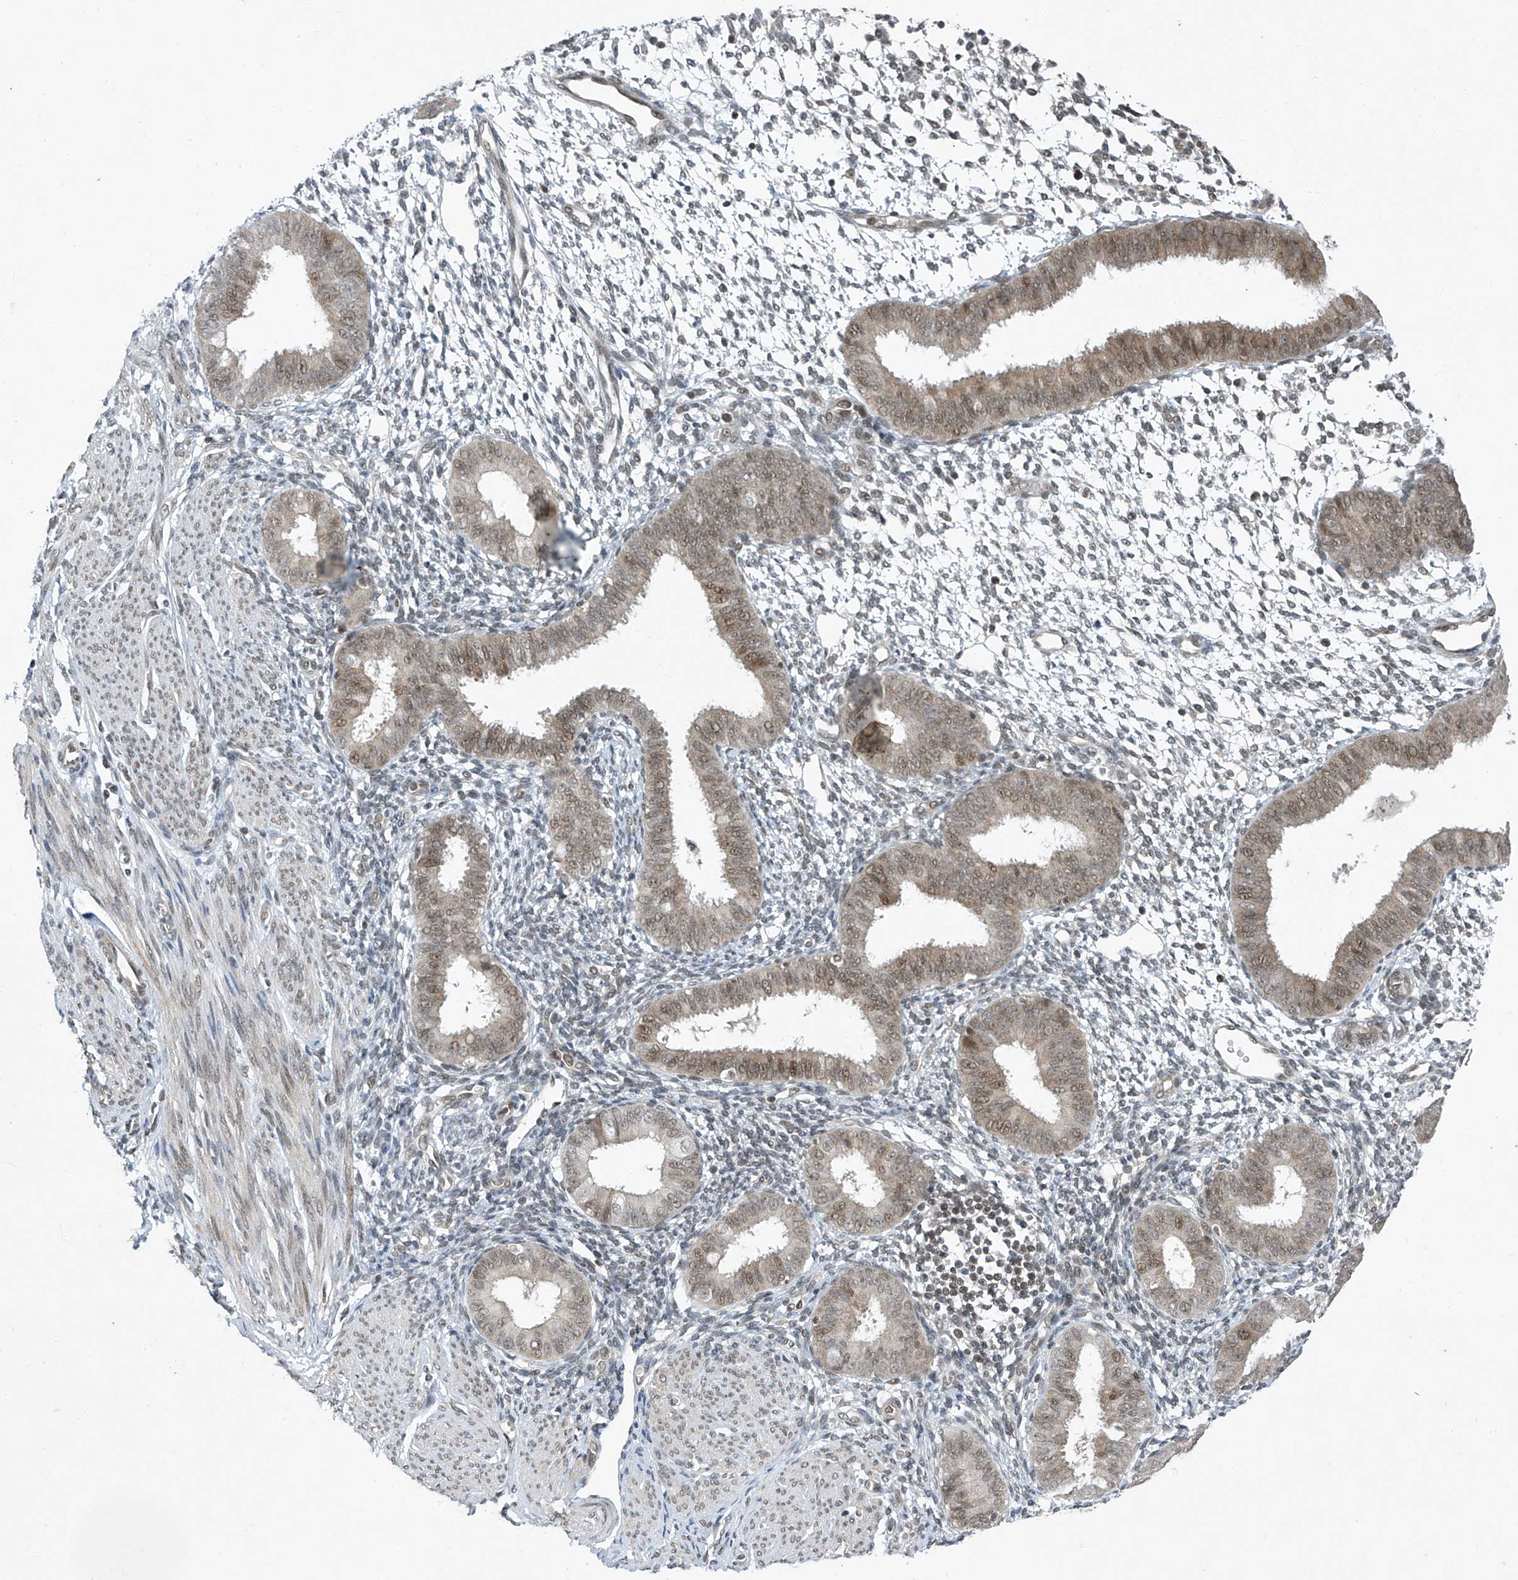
{"staining": {"intensity": "negative", "quantity": "none", "location": "none"}, "tissue": "endometrium", "cell_type": "Cells in endometrial stroma", "image_type": "normal", "snomed": [{"axis": "morphology", "description": "Normal tissue, NOS"}, {"axis": "topography", "description": "Uterus"}, {"axis": "topography", "description": "Endometrium"}], "caption": "Immunohistochemistry (IHC) of unremarkable human endometrium demonstrates no expression in cells in endometrial stroma.", "gene": "TAF8", "patient": {"sex": "female", "age": 48}}